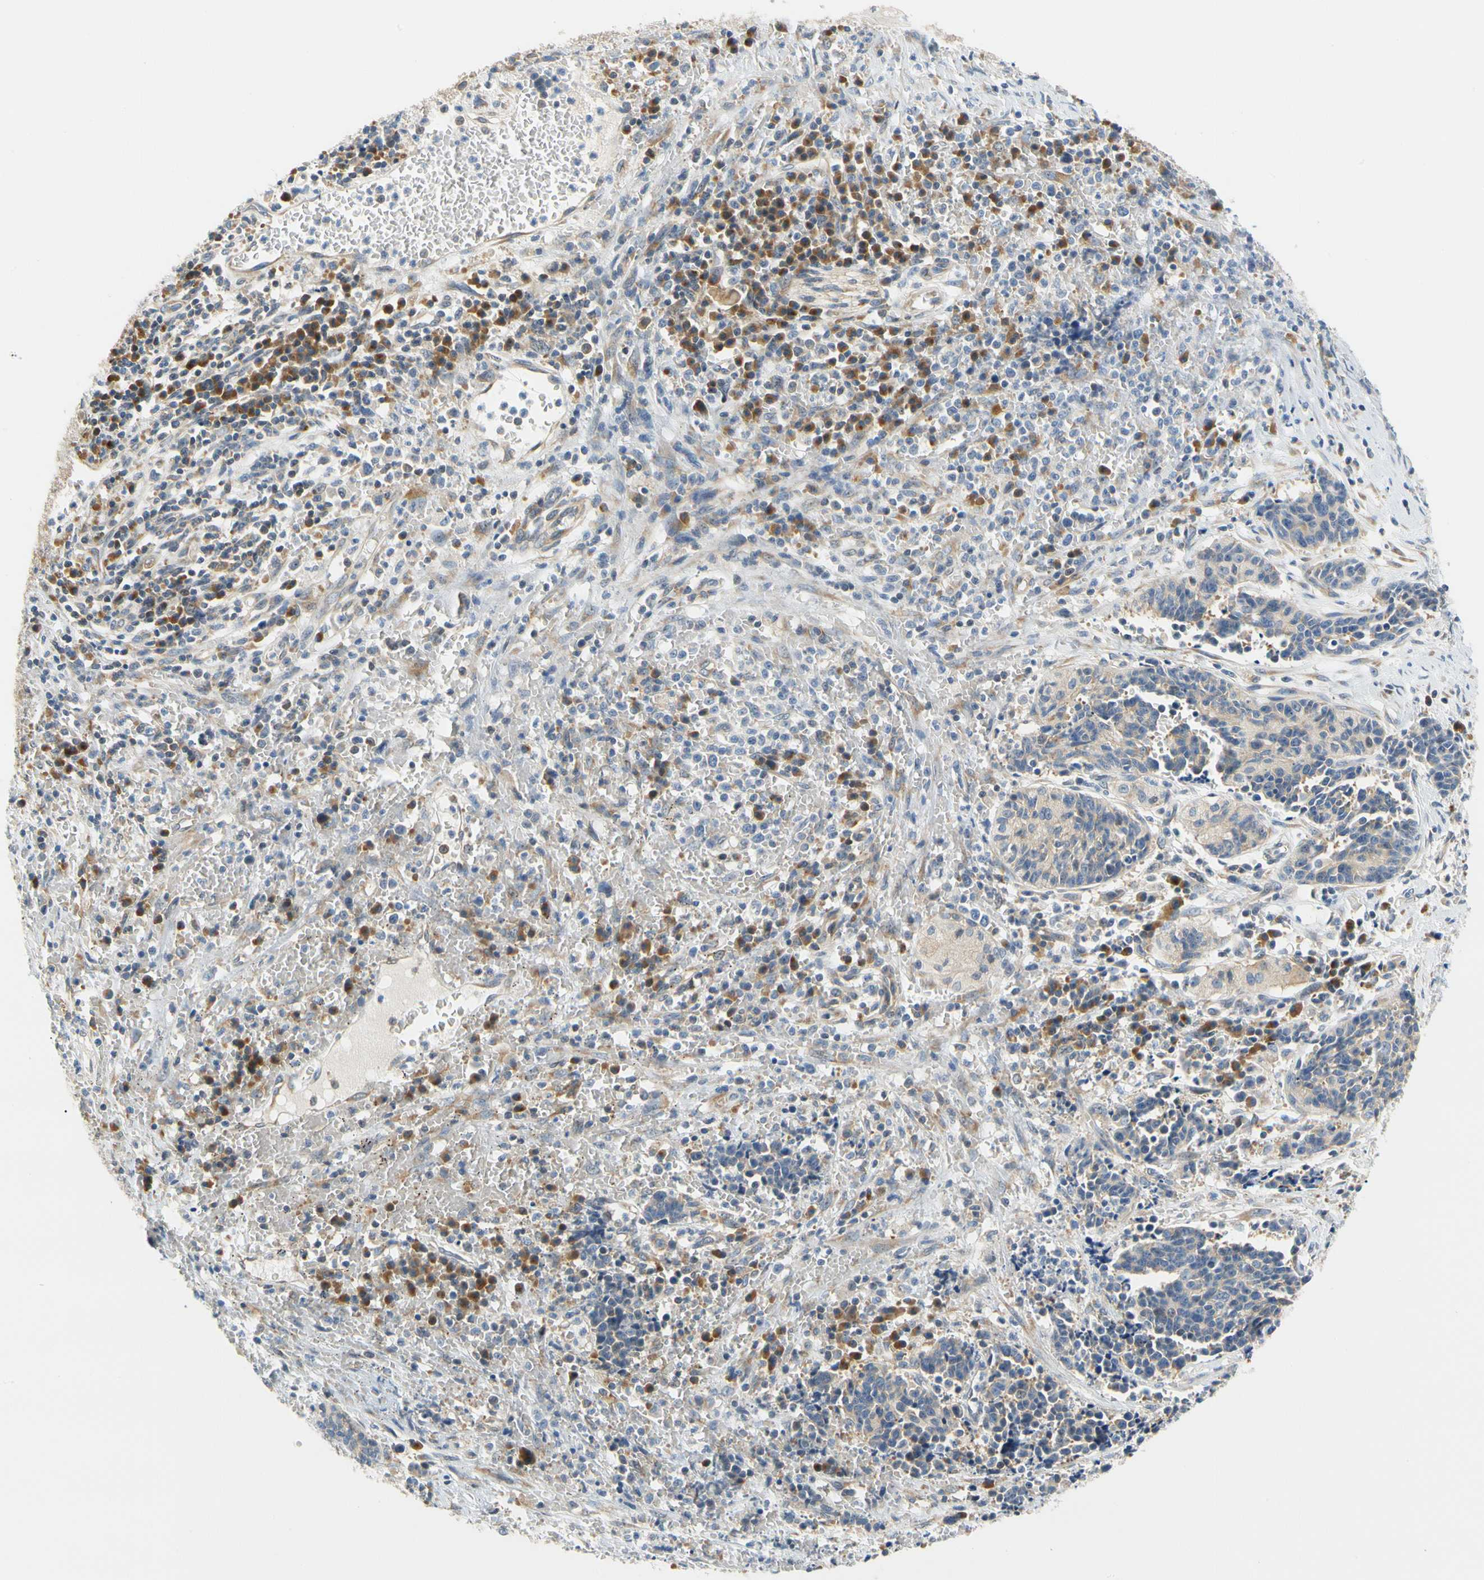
{"staining": {"intensity": "weak", "quantity": "25%-75%", "location": "cytoplasmic/membranous"}, "tissue": "cervical cancer", "cell_type": "Tumor cells", "image_type": "cancer", "snomed": [{"axis": "morphology", "description": "Squamous cell carcinoma, NOS"}, {"axis": "topography", "description": "Cervix"}], "caption": "Immunohistochemical staining of squamous cell carcinoma (cervical) displays low levels of weak cytoplasmic/membranous staining in approximately 25%-75% of tumor cells. The staining was performed using DAB to visualize the protein expression in brown, while the nuclei were stained in blue with hematoxylin (Magnification: 20x).", "gene": "LRRC47", "patient": {"sex": "female", "age": 35}}